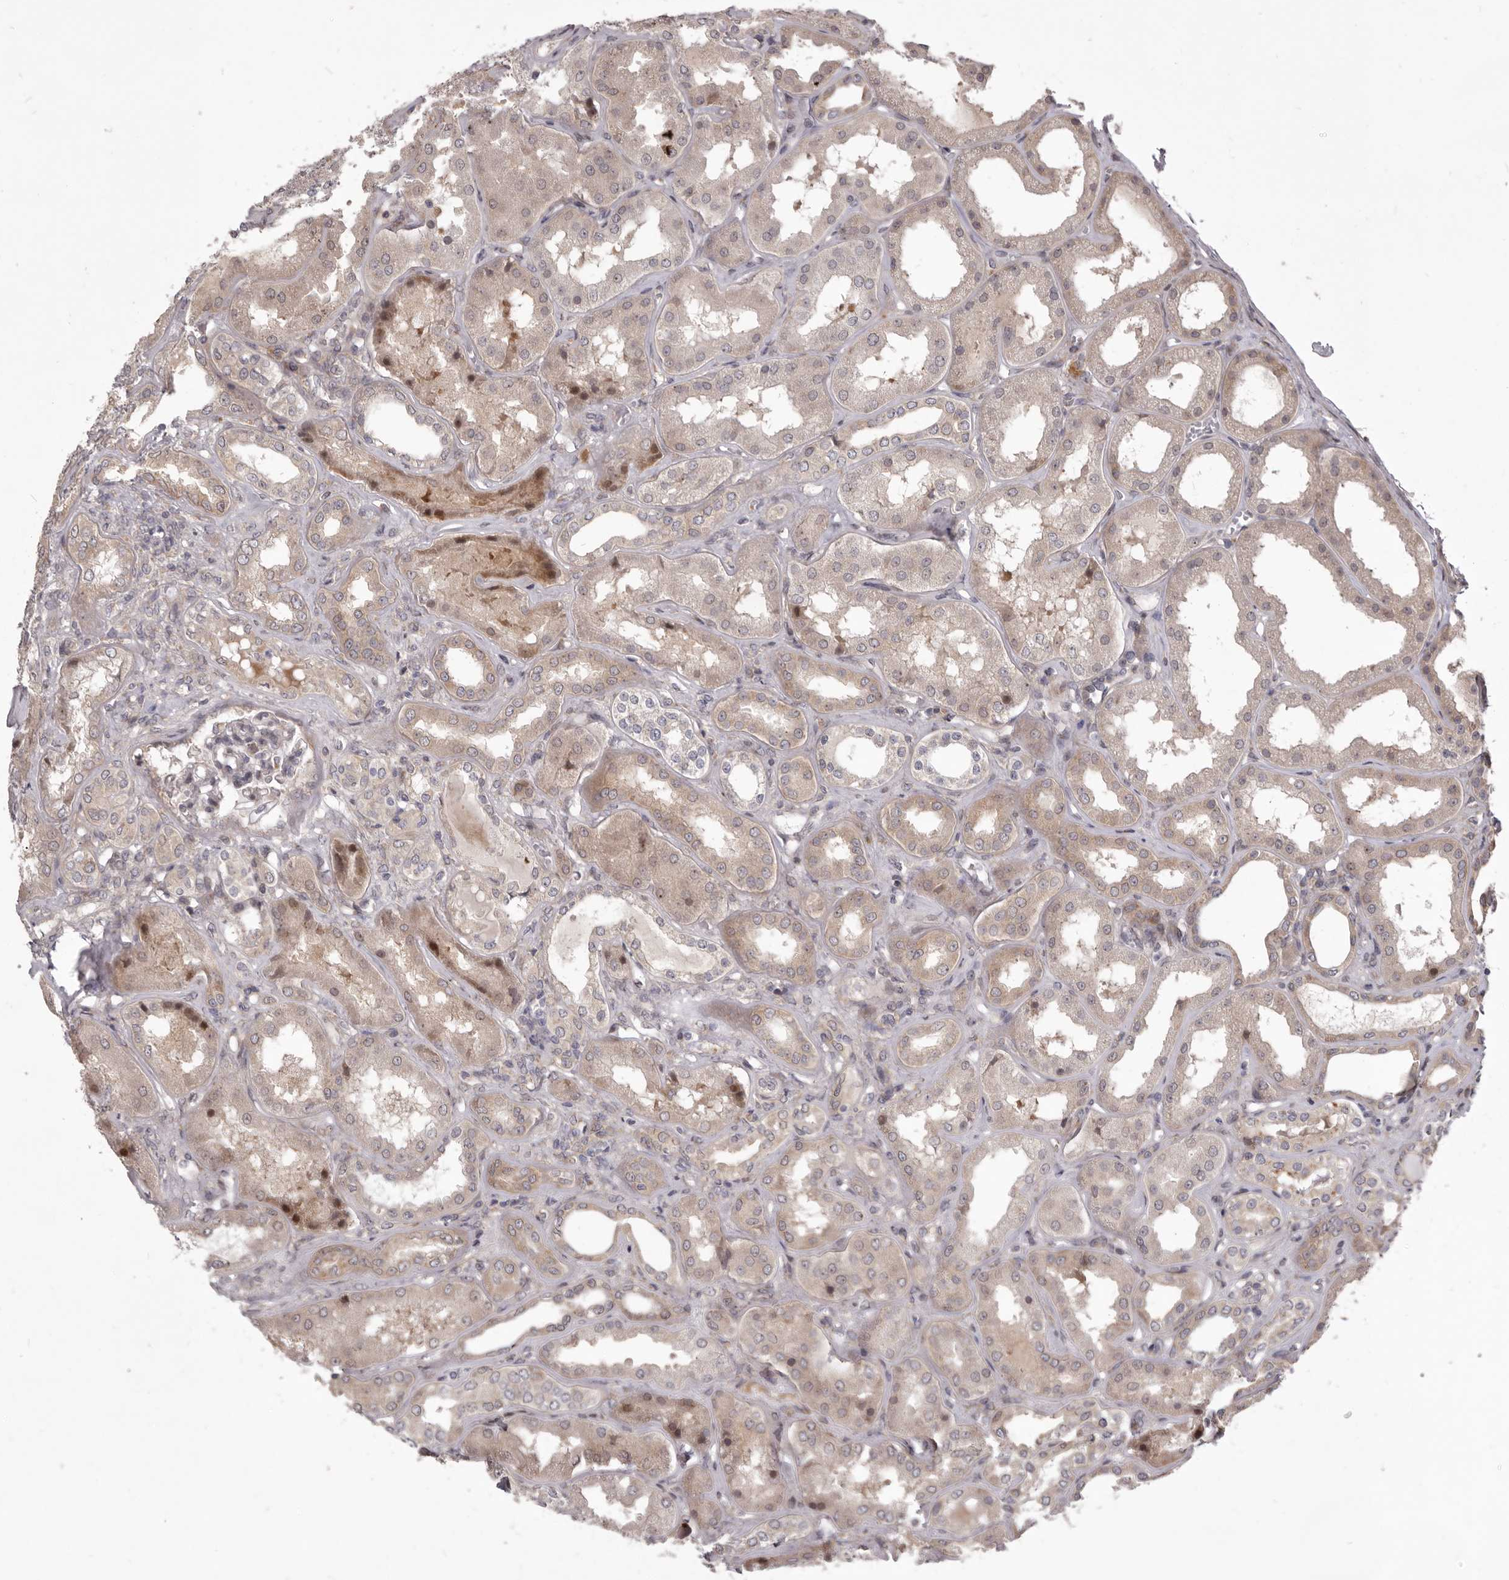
{"staining": {"intensity": "negative", "quantity": "none", "location": "none"}, "tissue": "kidney", "cell_type": "Cells in glomeruli", "image_type": "normal", "snomed": [{"axis": "morphology", "description": "Normal tissue, NOS"}, {"axis": "topography", "description": "Kidney"}], "caption": "This is an immunohistochemistry image of normal kidney. There is no staining in cells in glomeruli.", "gene": "TBC1D8B", "patient": {"sex": "female", "age": 56}}